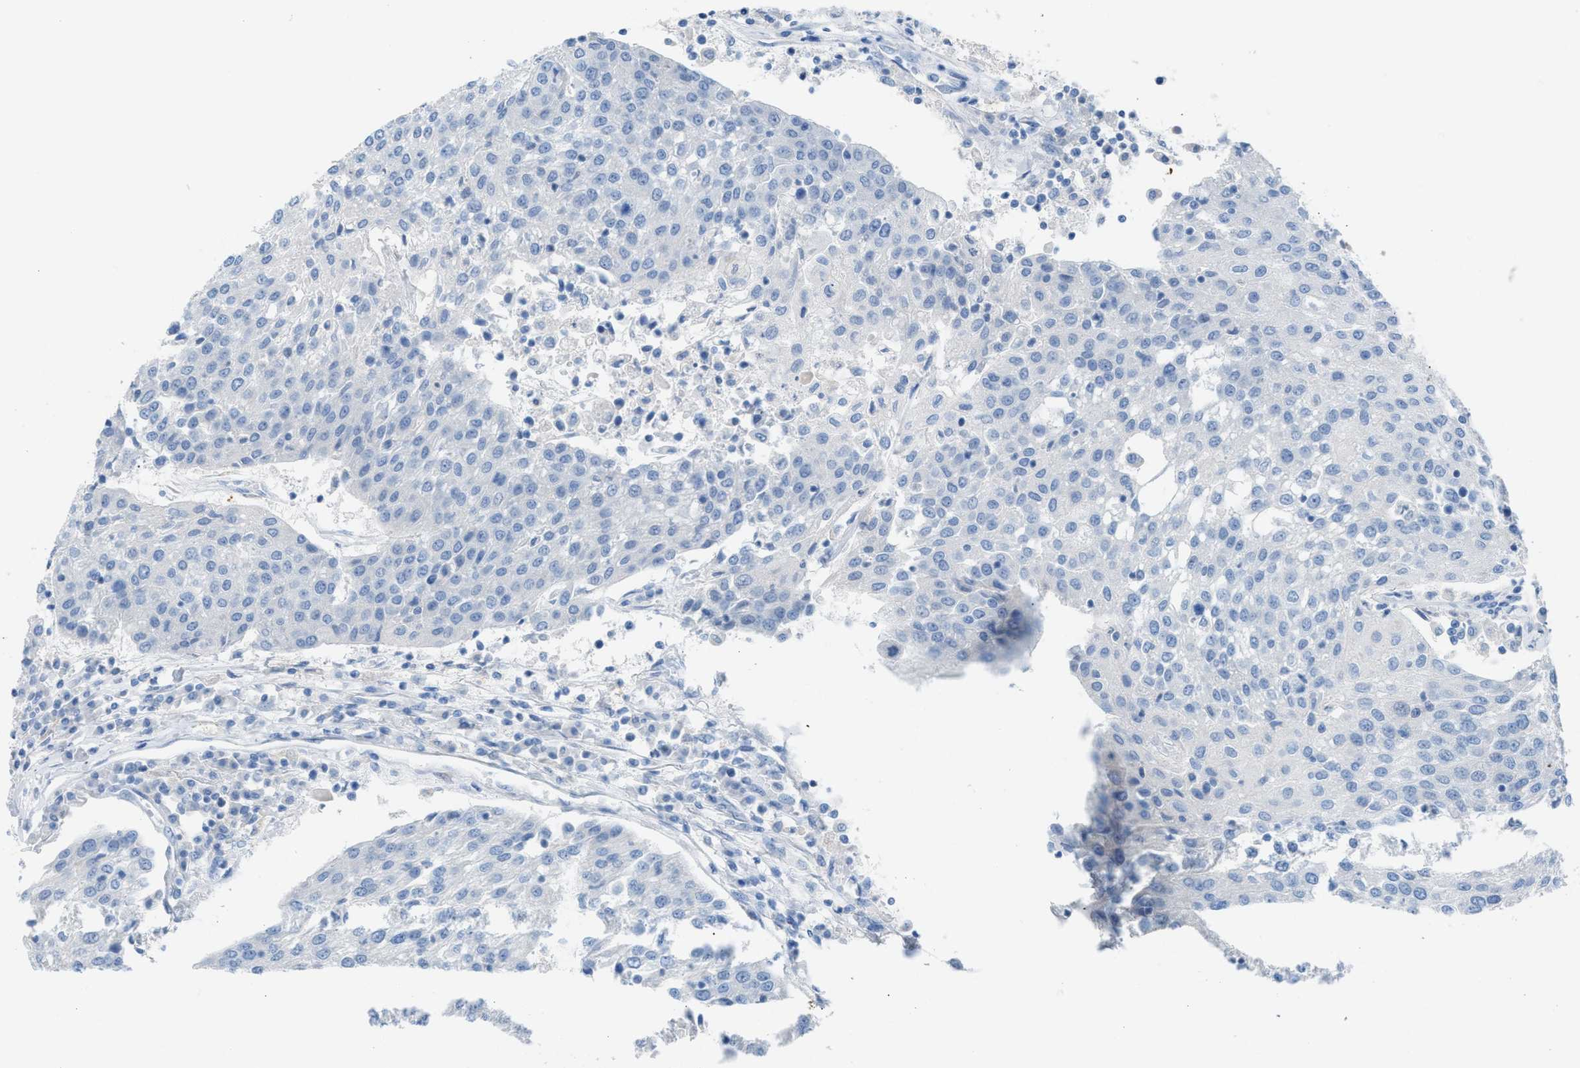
{"staining": {"intensity": "negative", "quantity": "none", "location": "none"}, "tissue": "urothelial cancer", "cell_type": "Tumor cells", "image_type": "cancer", "snomed": [{"axis": "morphology", "description": "Urothelial carcinoma, High grade"}, {"axis": "topography", "description": "Urinary bladder"}], "caption": "Human urothelial carcinoma (high-grade) stained for a protein using immunohistochemistry exhibits no staining in tumor cells.", "gene": "ASPA", "patient": {"sex": "female", "age": 85}}